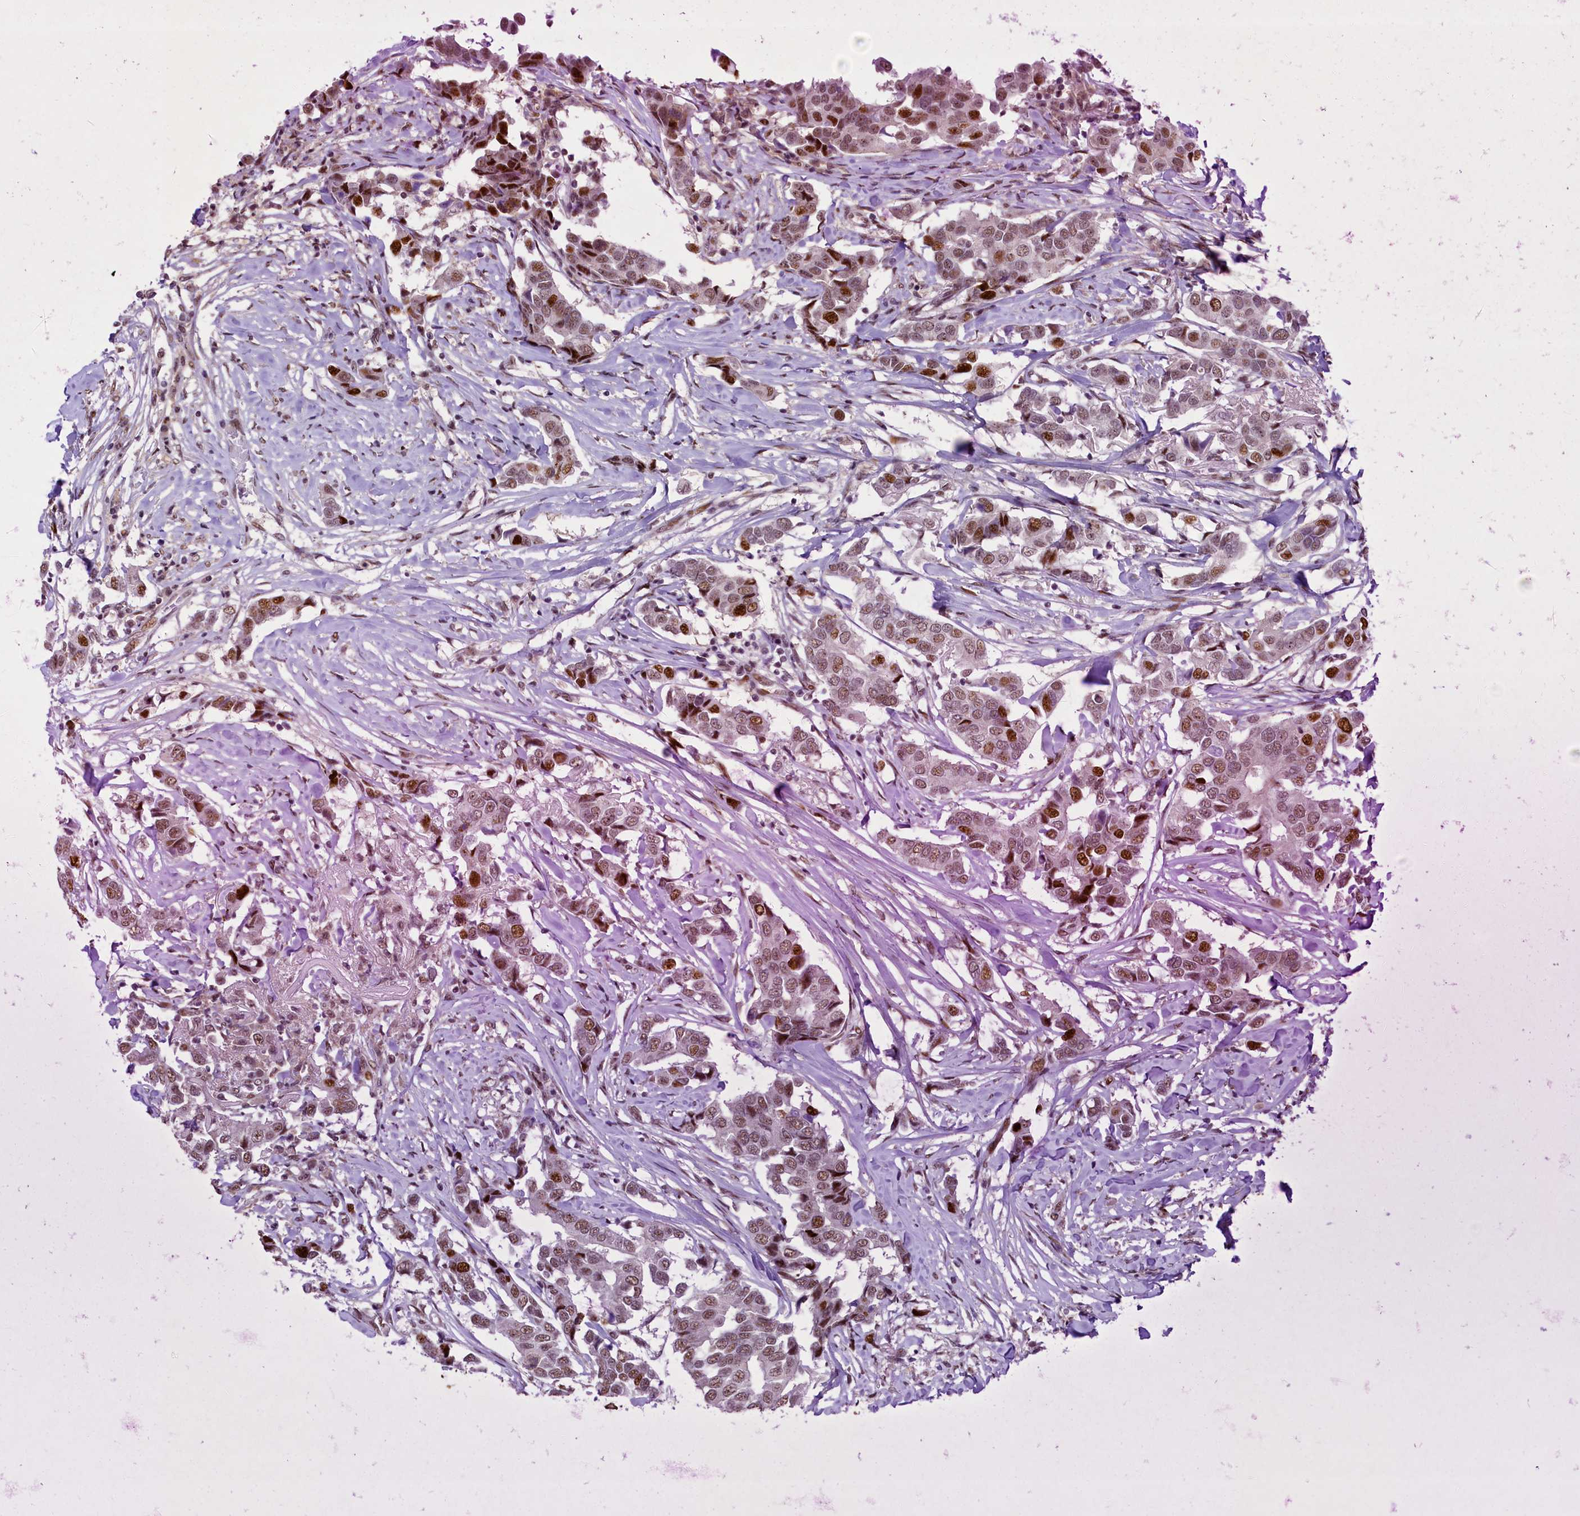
{"staining": {"intensity": "moderate", "quantity": "25%-75%", "location": "nuclear"}, "tissue": "breast cancer", "cell_type": "Tumor cells", "image_type": "cancer", "snomed": [{"axis": "morphology", "description": "Duct carcinoma"}, {"axis": "topography", "description": "Breast"}], "caption": "Immunohistochemistry (IHC) of breast cancer displays medium levels of moderate nuclear positivity in approximately 25%-75% of tumor cells. The protein is stained brown, and the nuclei are stained in blue (DAB IHC with brightfield microscopy, high magnification).", "gene": "ANKS3", "patient": {"sex": "female", "age": 80}}